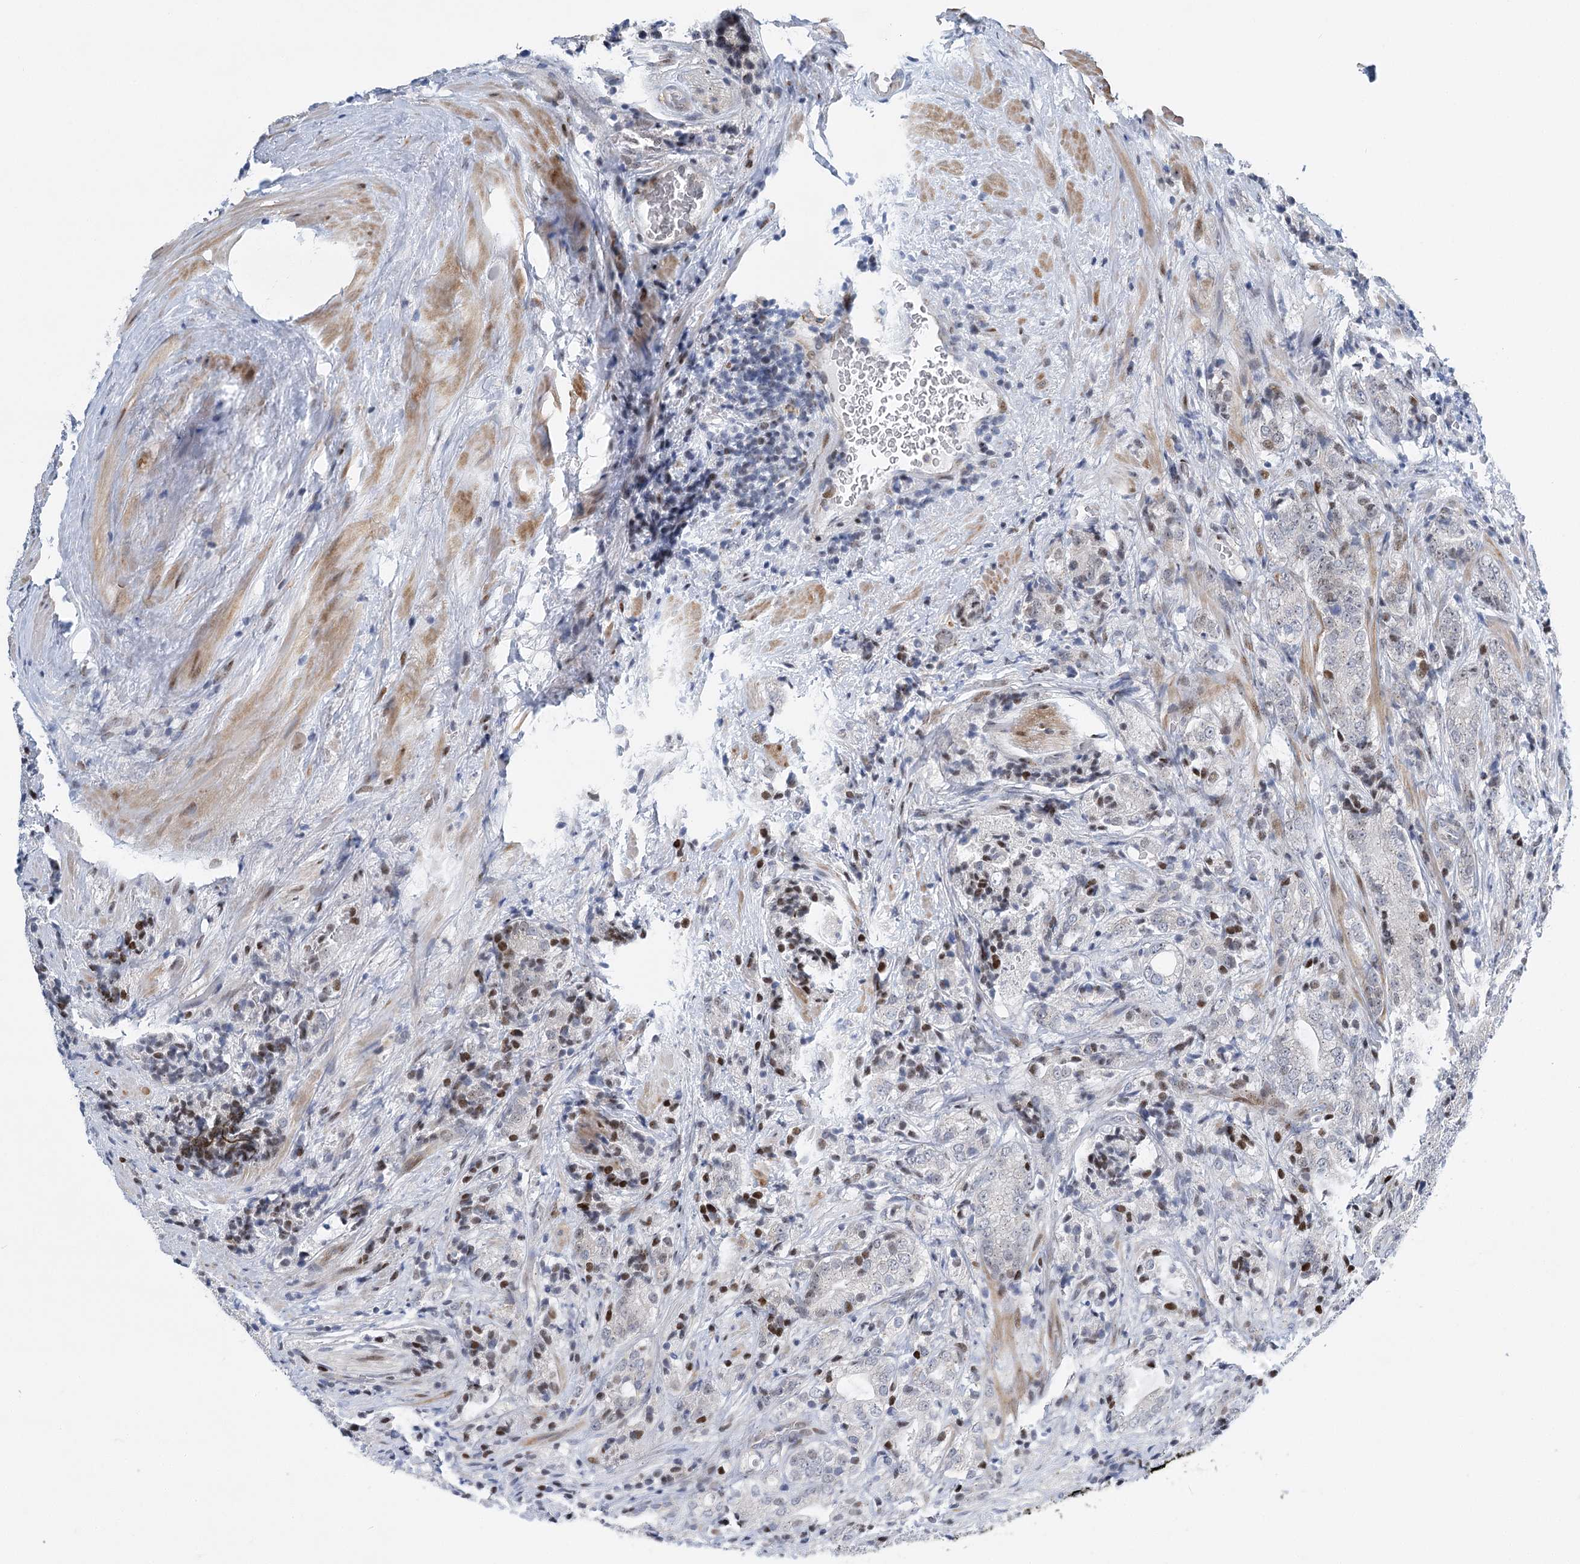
{"staining": {"intensity": "weak", "quantity": "<25%", "location": "nuclear"}, "tissue": "prostate cancer", "cell_type": "Tumor cells", "image_type": "cancer", "snomed": [{"axis": "morphology", "description": "Adenocarcinoma, High grade"}, {"axis": "topography", "description": "Prostate"}], "caption": "A histopathology image of human high-grade adenocarcinoma (prostate) is negative for staining in tumor cells.", "gene": "CAMTA1", "patient": {"sex": "male", "age": 57}}